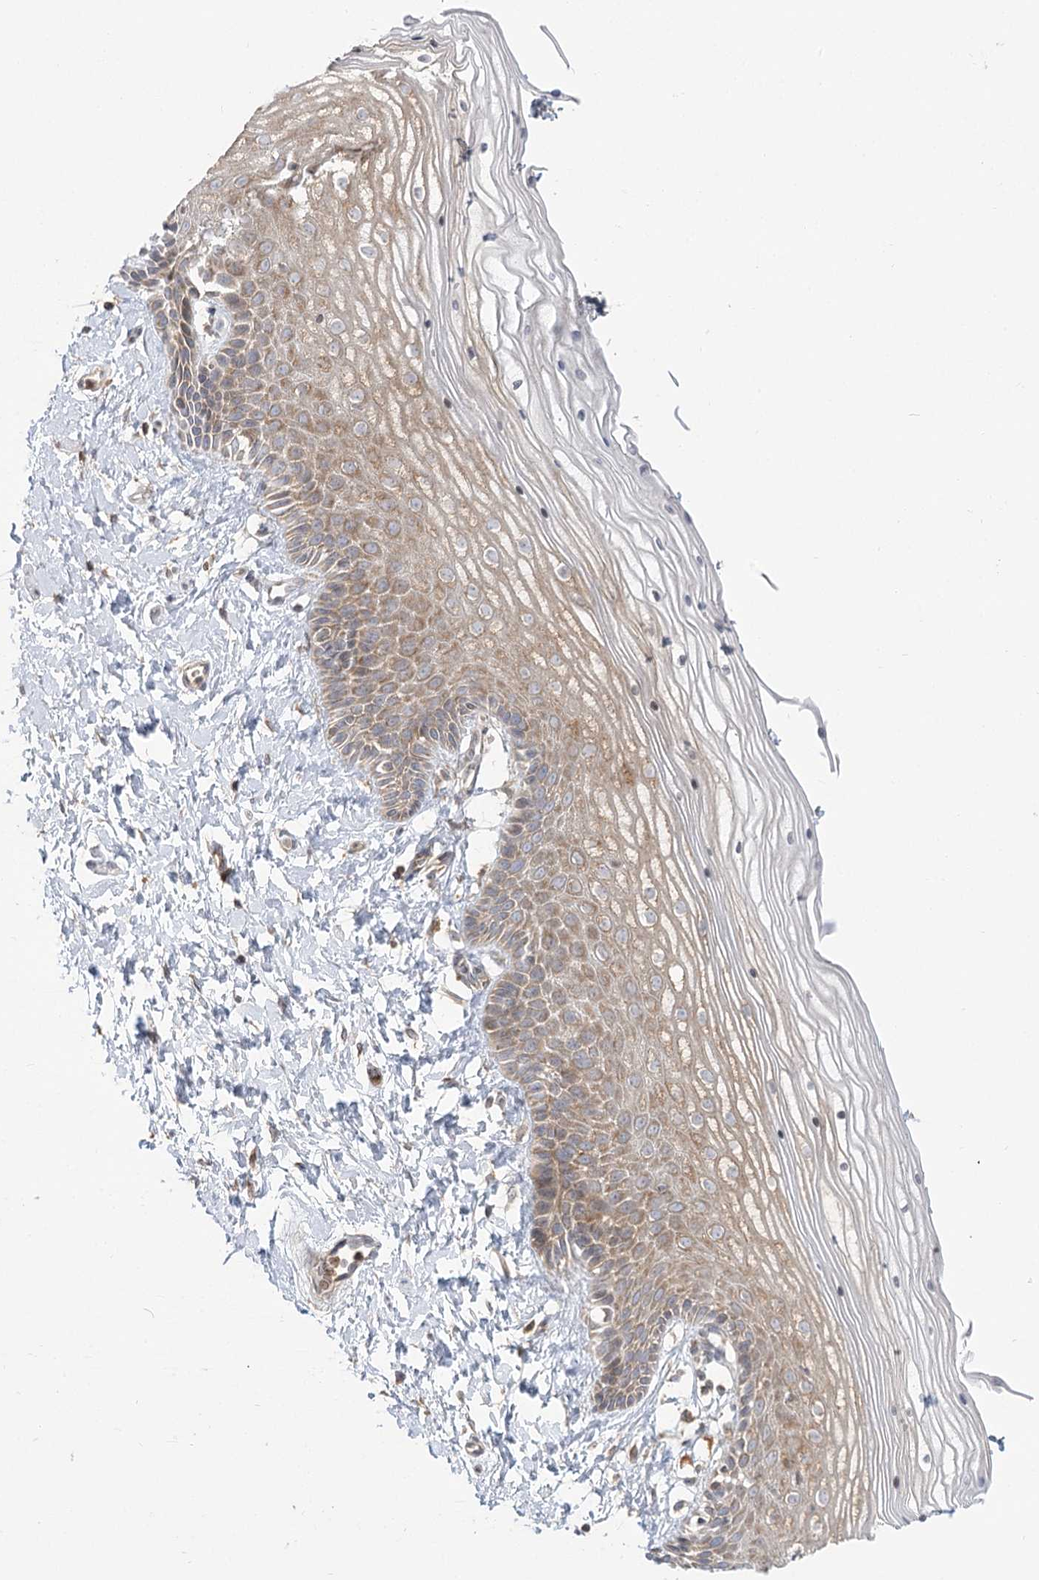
{"staining": {"intensity": "moderate", "quantity": ">75%", "location": "cytoplasmic/membranous"}, "tissue": "vagina", "cell_type": "Squamous epithelial cells", "image_type": "normal", "snomed": [{"axis": "morphology", "description": "Normal tissue, NOS"}, {"axis": "topography", "description": "Vagina"}, {"axis": "topography", "description": "Cervix"}], "caption": "The histopathology image displays immunohistochemical staining of benign vagina. There is moderate cytoplasmic/membranous positivity is appreciated in about >75% of squamous epithelial cells. Using DAB (3,3'-diaminobenzidine) (brown) and hematoxylin (blue) stains, captured at high magnification using brightfield microscopy.", "gene": "MTMR3", "patient": {"sex": "female", "age": 40}}